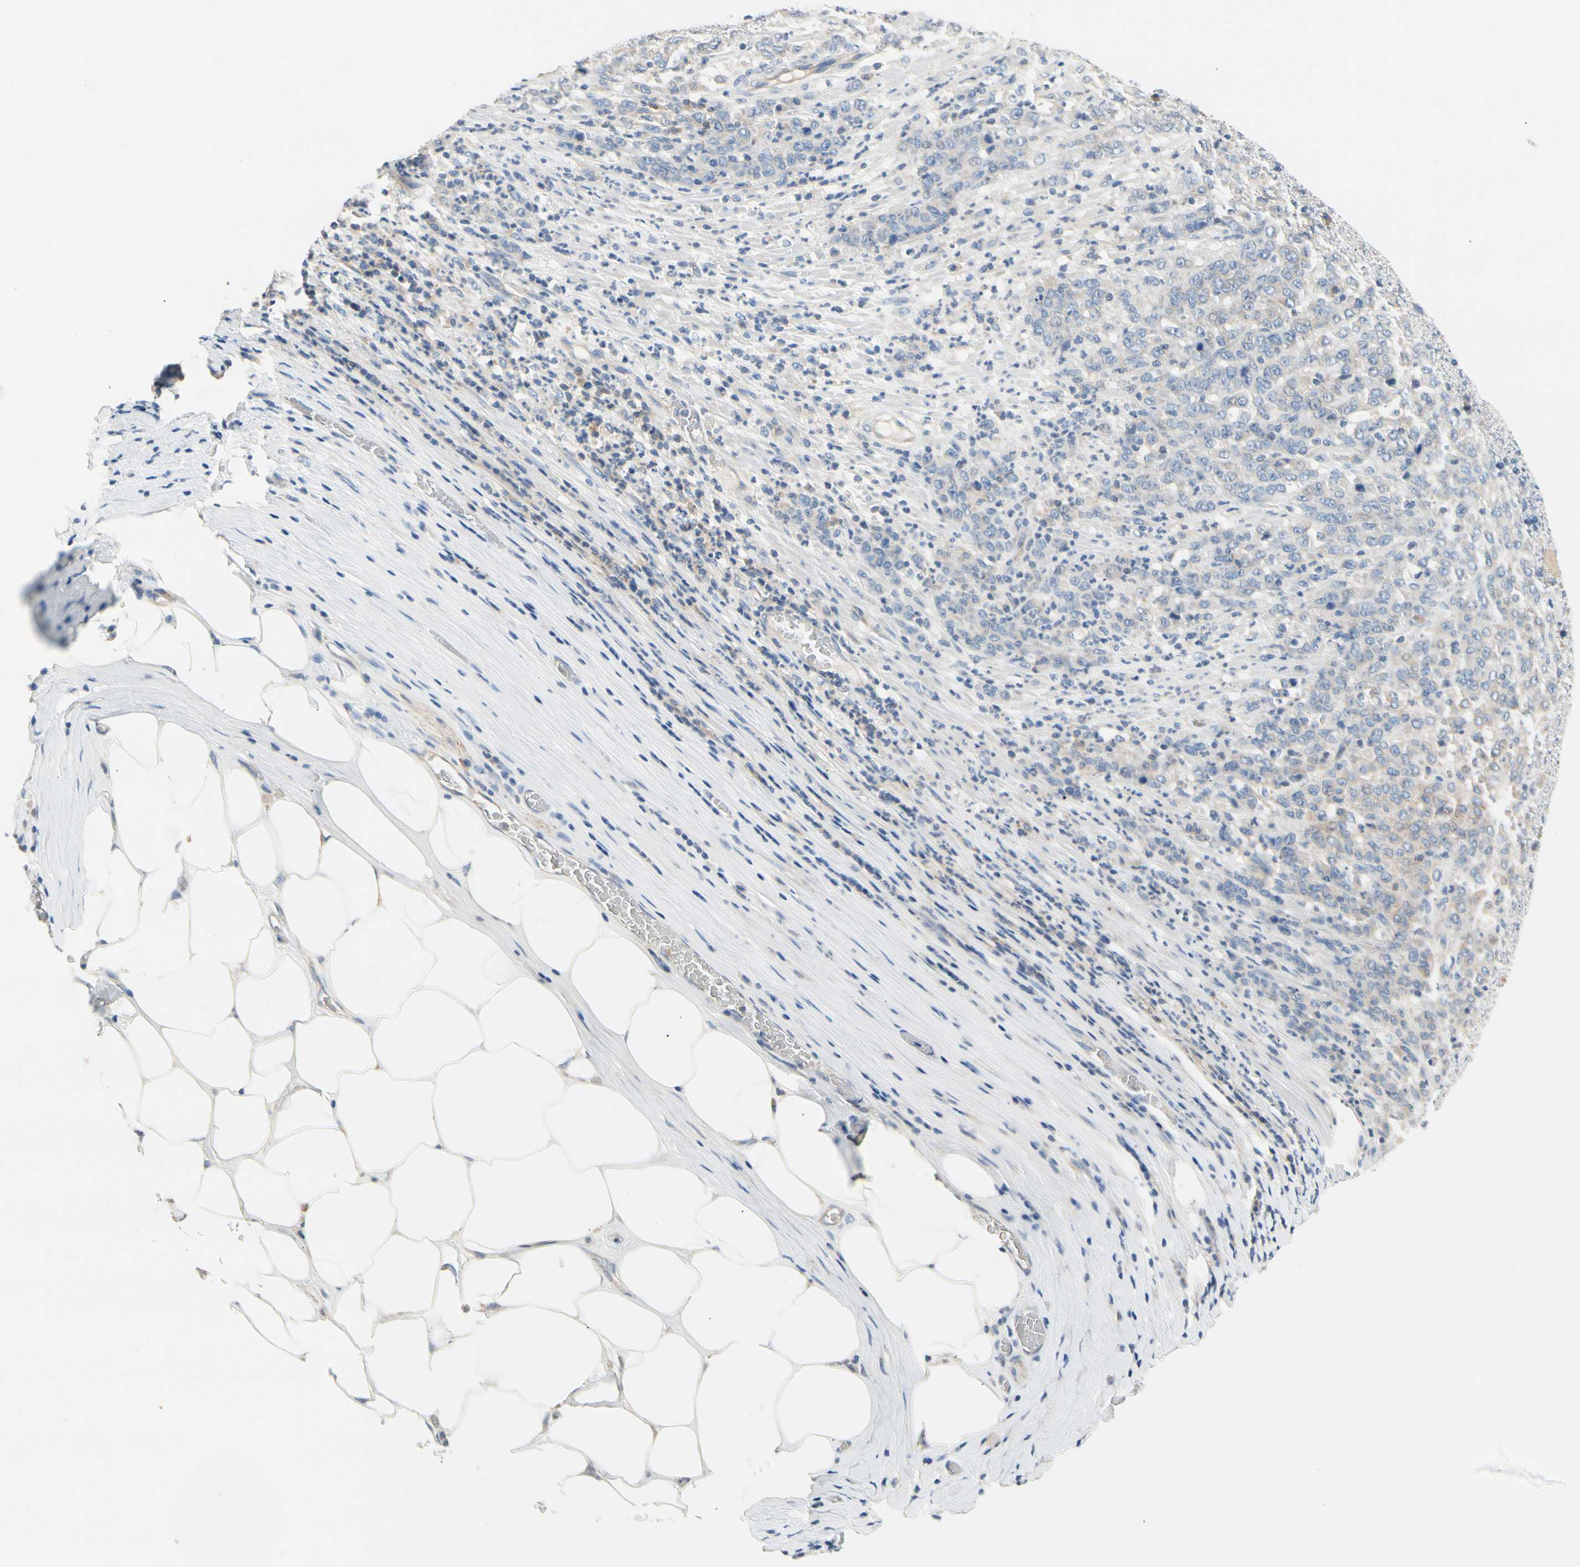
{"staining": {"intensity": "weak", "quantity": "<25%", "location": "cytoplasmic/membranous"}, "tissue": "stomach cancer", "cell_type": "Tumor cells", "image_type": "cancer", "snomed": [{"axis": "morphology", "description": "Adenocarcinoma, NOS"}, {"axis": "topography", "description": "Stomach, lower"}], "caption": "A high-resolution photomicrograph shows immunohistochemistry staining of adenocarcinoma (stomach), which exhibits no significant positivity in tumor cells. (Stains: DAB IHC with hematoxylin counter stain, Microscopy: brightfield microscopy at high magnification).", "gene": "CCM2L", "patient": {"sex": "female", "age": 71}}